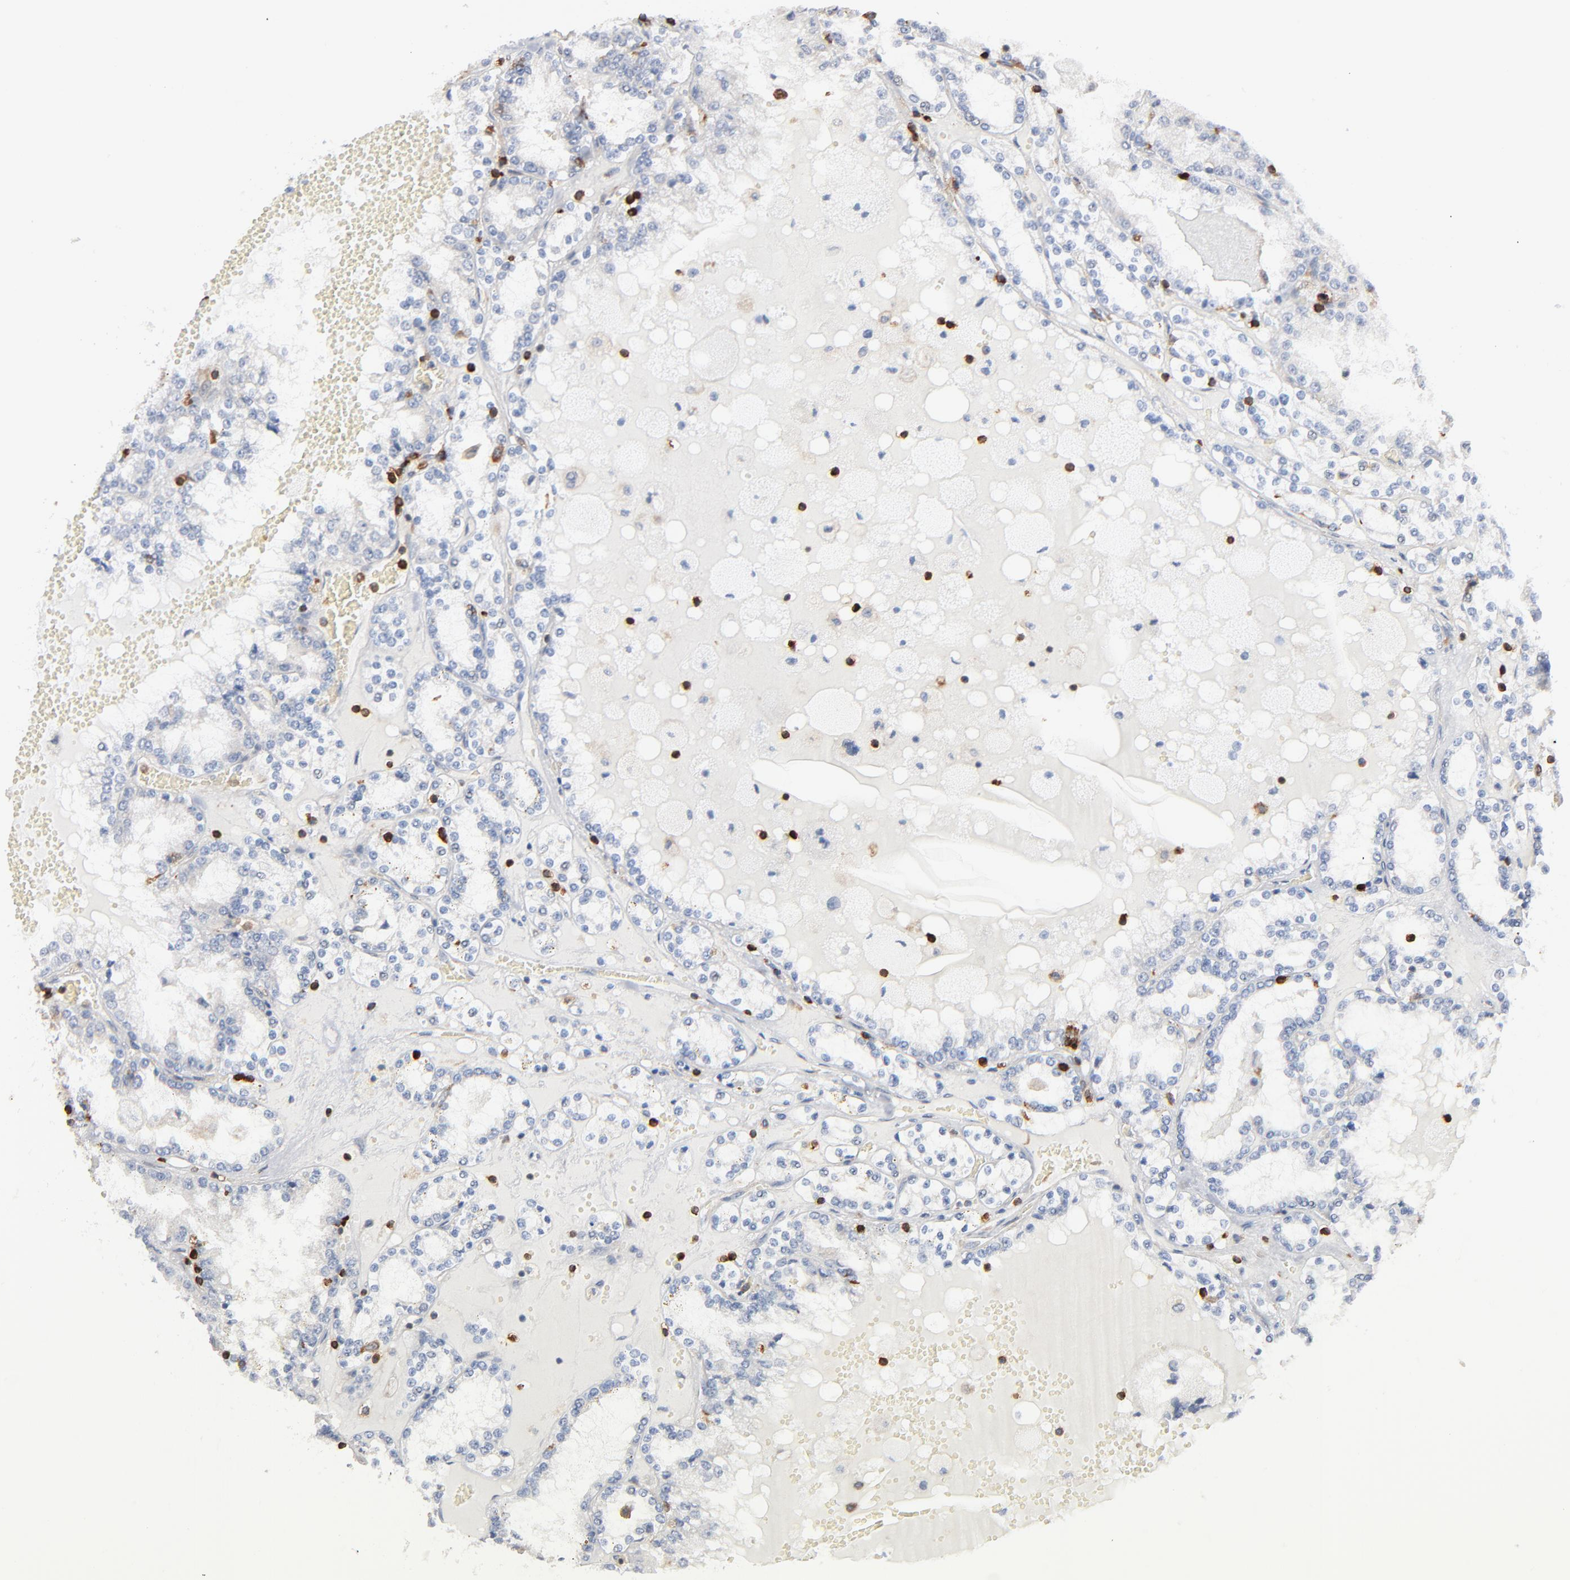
{"staining": {"intensity": "negative", "quantity": "none", "location": "none"}, "tissue": "renal cancer", "cell_type": "Tumor cells", "image_type": "cancer", "snomed": [{"axis": "morphology", "description": "Adenocarcinoma, NOS"}, {"axis": "topography", "description": "Kidney"}], "caption": "The image exhibits no staining of tumor cells in renal cancer.", "gene": "SH3KBP1", "patient": {"sex": "female", "age": 56}}